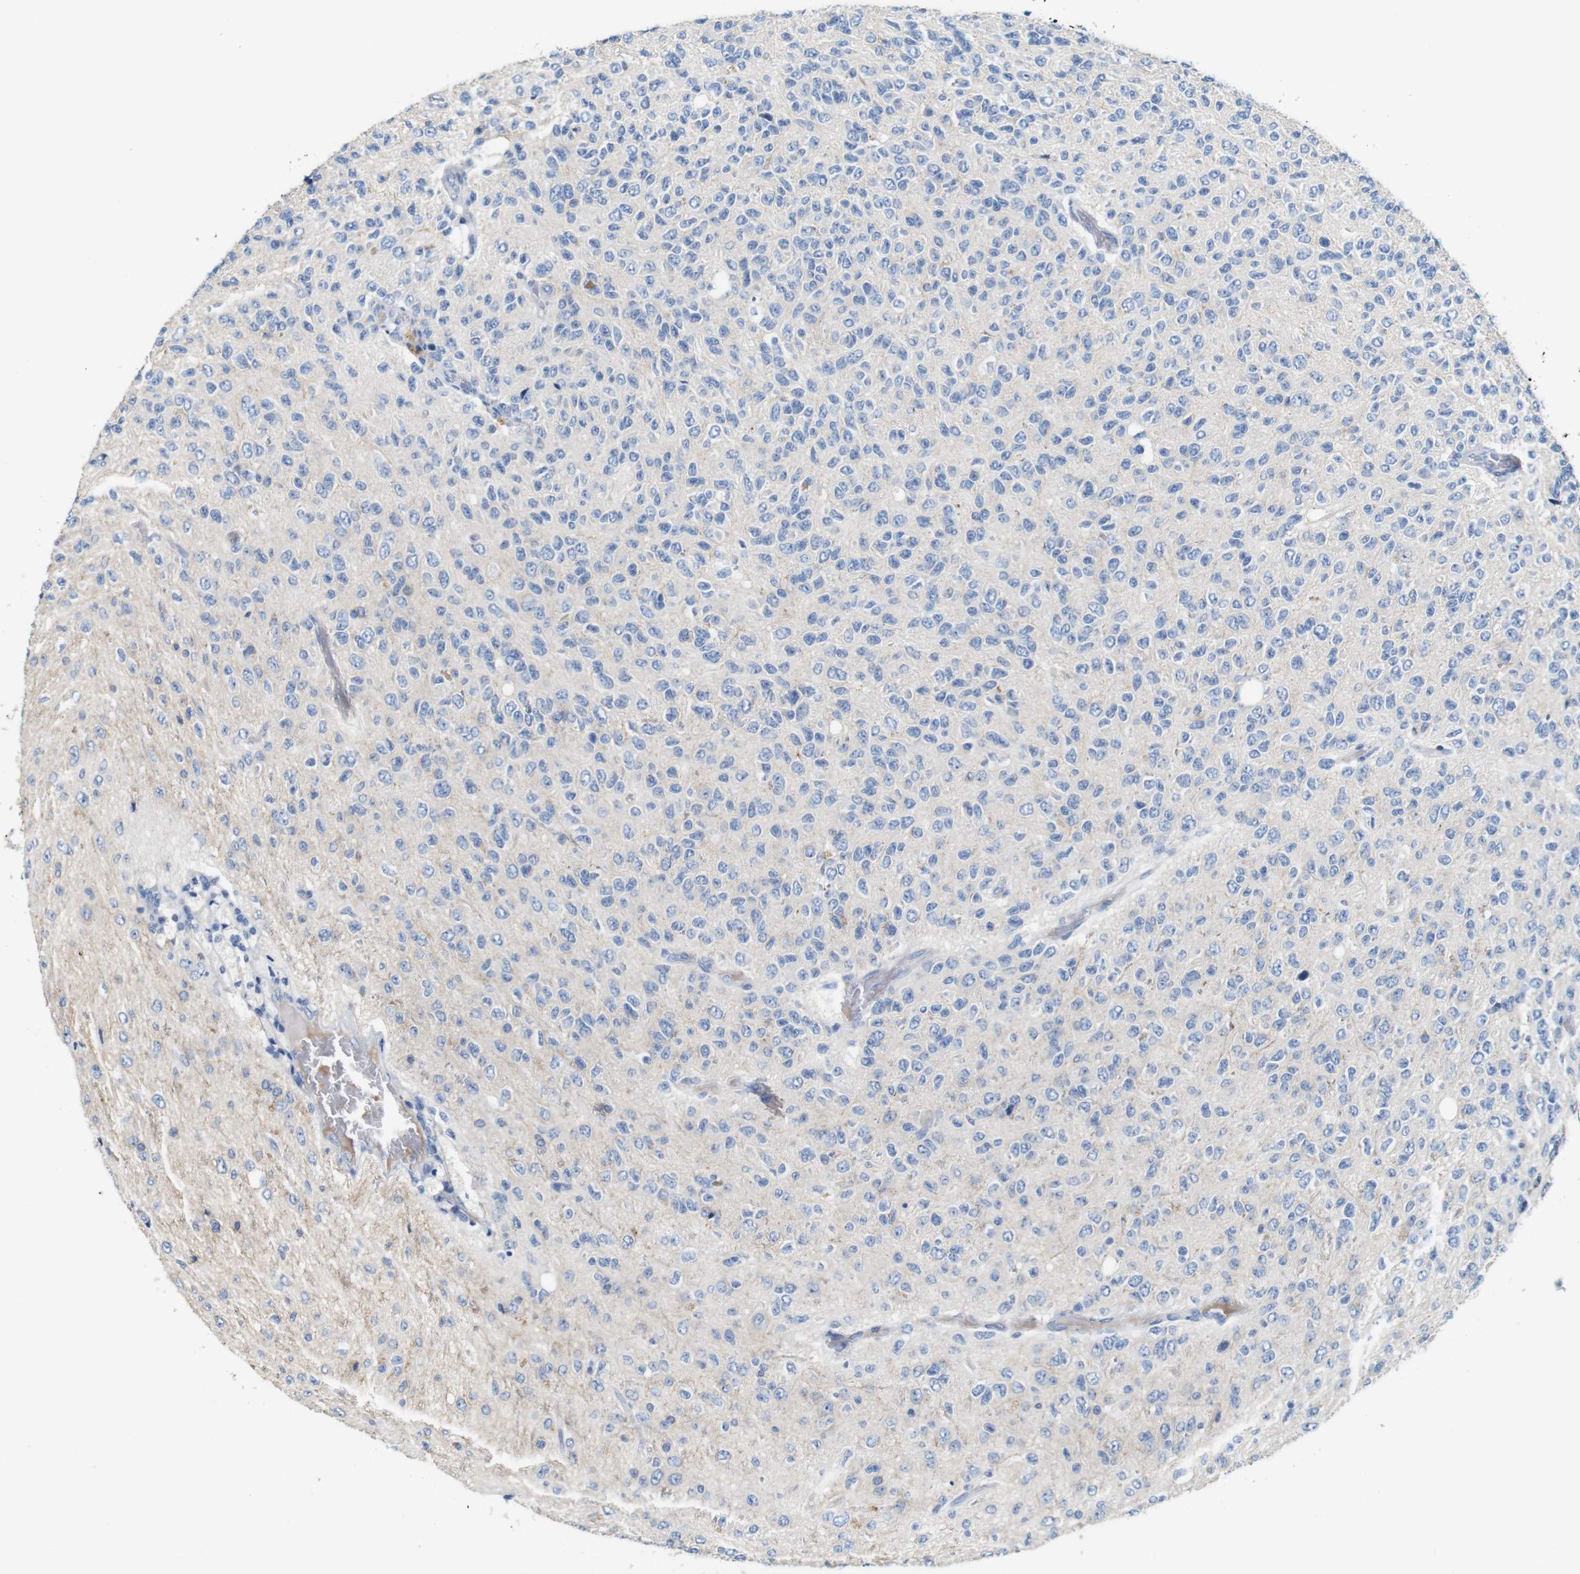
{"staining": {"intensity": "negative", "quantity": "none", "location": "none"}, "tissue": "glioma", "cell_type": "Tumor cells", "image_type": "cancer", "snomed": [{"axis": "morphology", "description": "Glioma, malignant, High grade"}, {"axis": "topography", "description": "pancreas cauda"}], "caption": "An IHC micrograph of glioma is shown. There is no staining in tumor cells of glioma.", "gene": "IGSF8", "patient": {"sex": "male", "age": 60}}